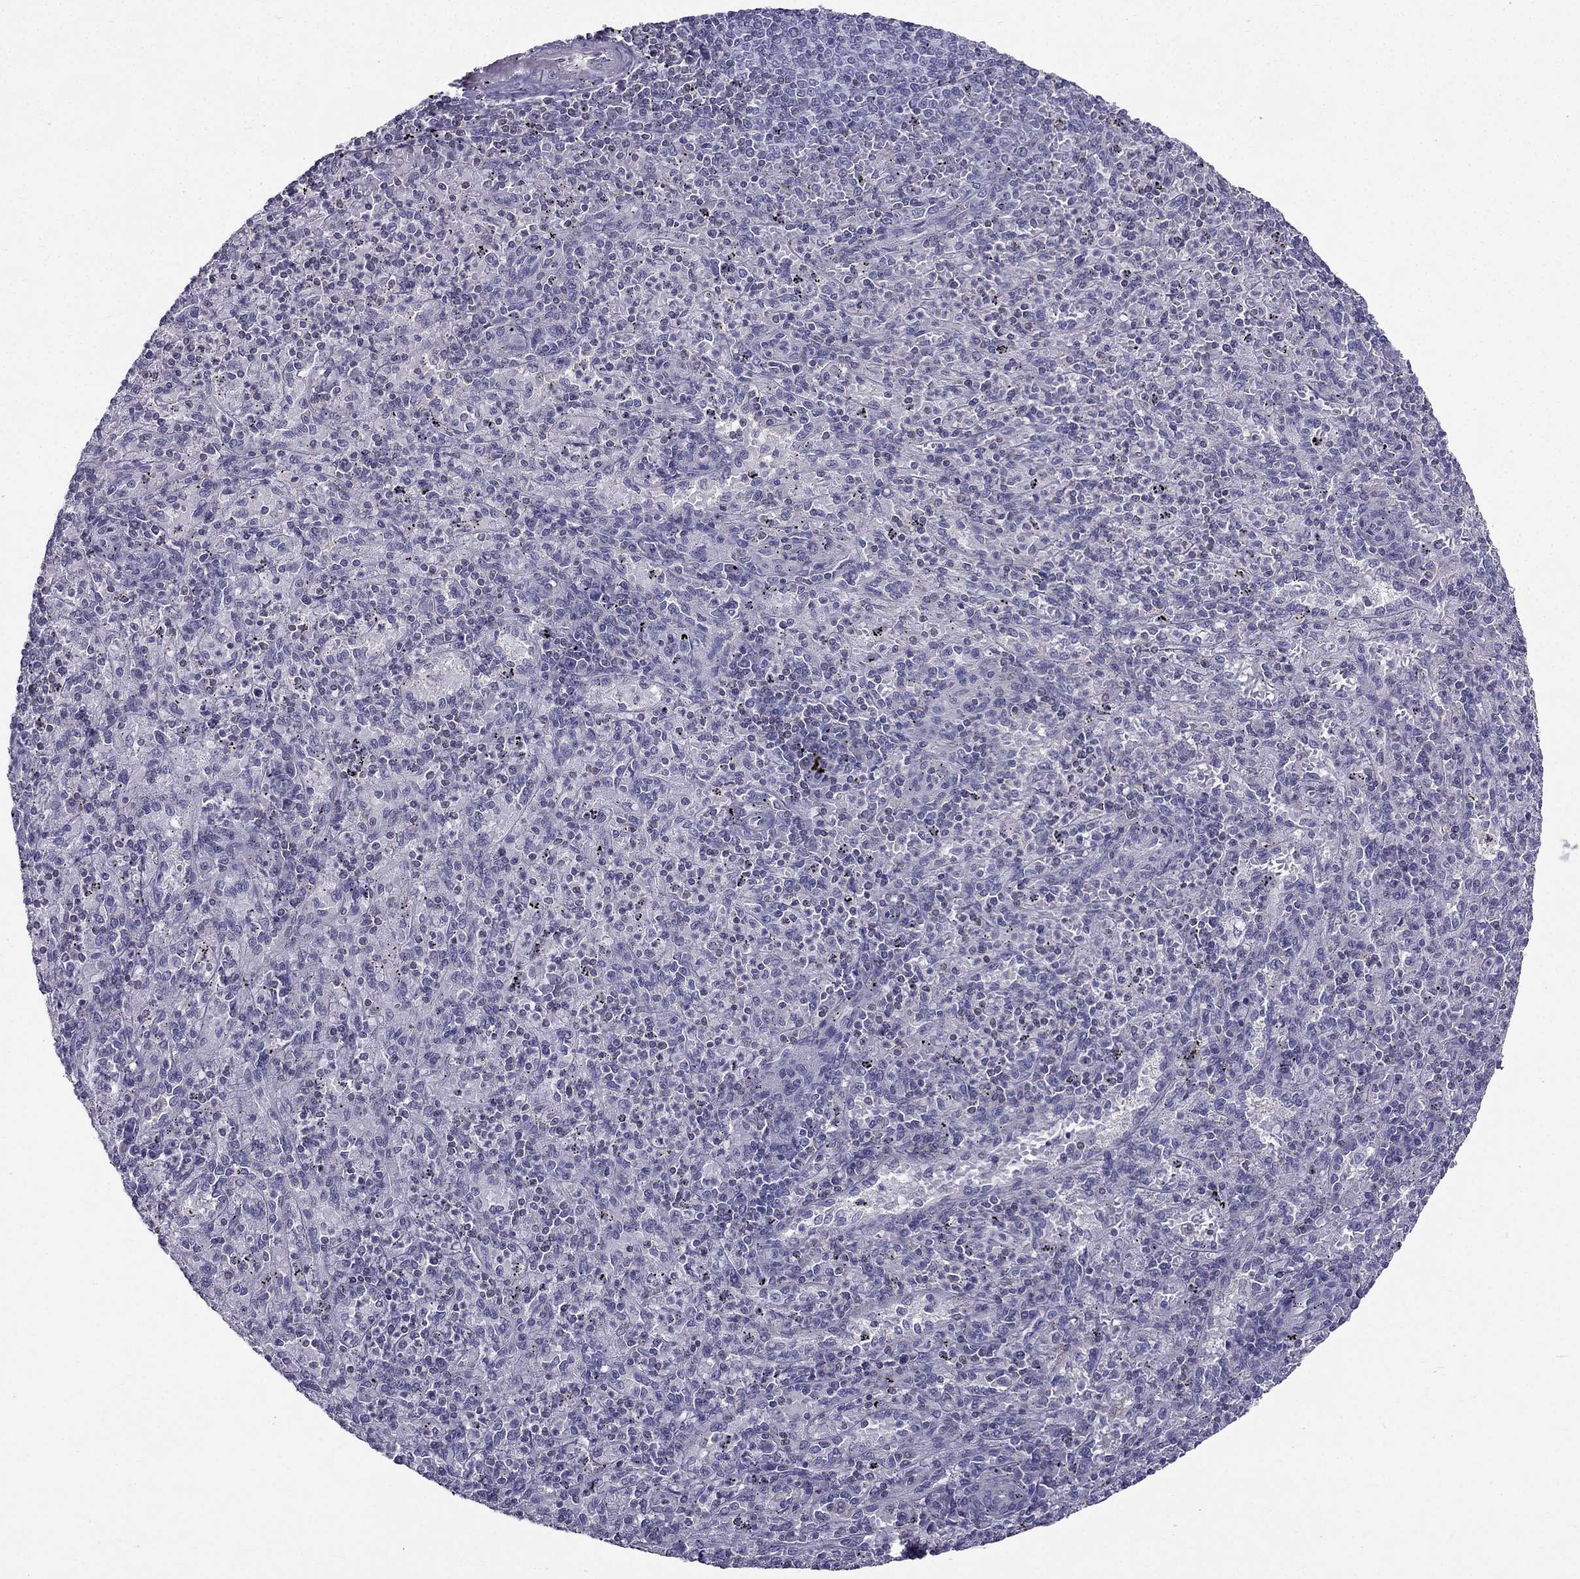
{"staining": {"intensity": "negative", "quantity": "none", "location": "none"}, "tissue": "spleen", "cell_type": "Cells in red pulp", "image_type": "normal", "snomed": [{"axis": "morphology", "description": "Normal tissue, NOS"}, {"axis": "topography", "description": "Spleen"}], "caption": "A histopathology image of human spleen is negative for staining in cells in red pulp. (DAB (3,3'-diaminobenzidine) immunohistochemistry (IHC) visualized using brightfield microscopy, high magnification).", "gene": "AAK1", "patient": {"sex": "male", "age": 60}}